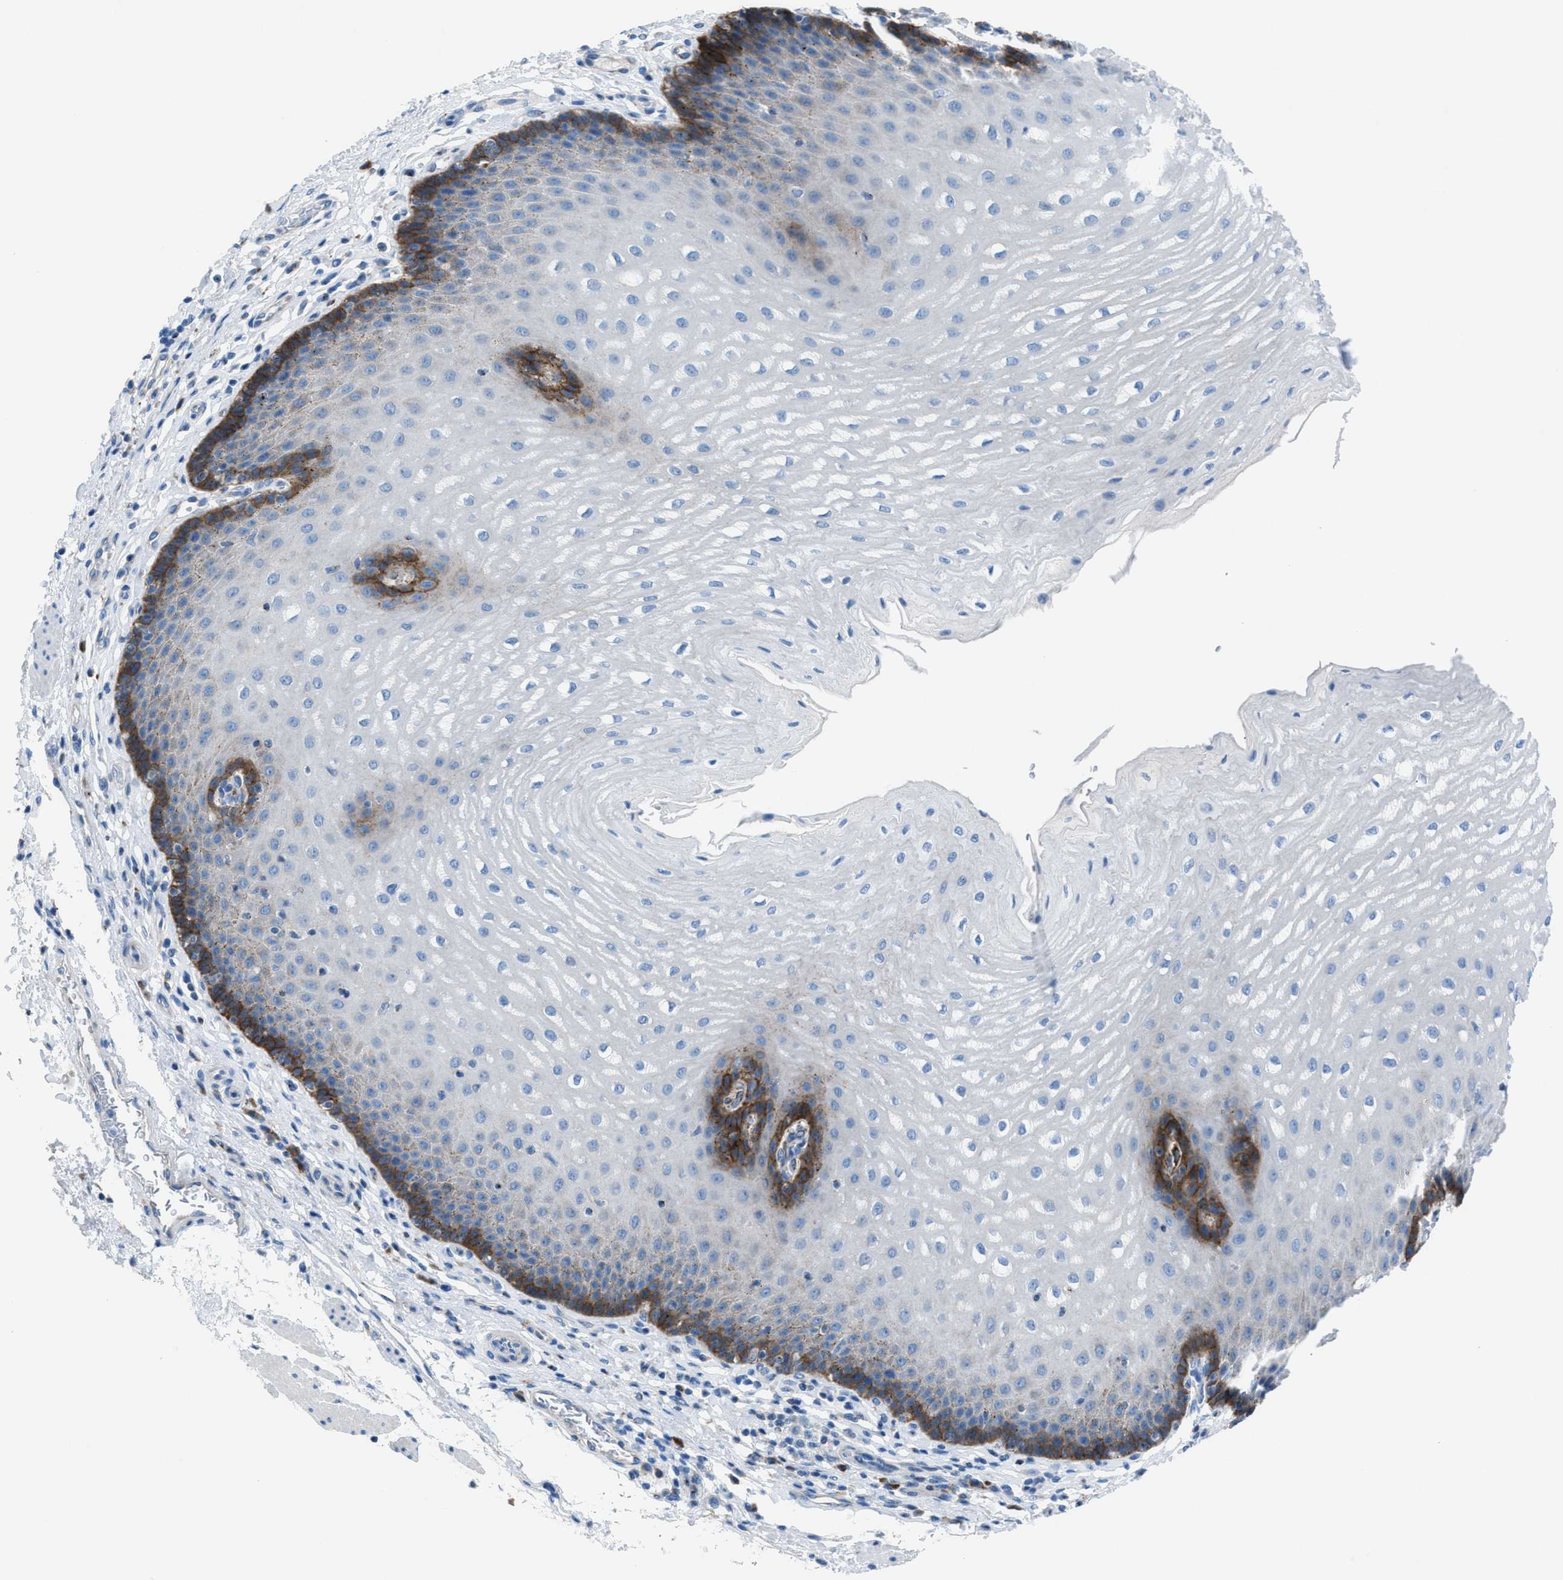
{"staining": {"intensity": "moderate", "quantity": "<25%", "location": "cytoplasmic/membranous"}, "tissue": "esophagus", "cell_type": "Squamous epithelial cells", "image_type": "normal", "snomed": [{"axis": "morphology", "description": "Normal tissue, NOS"}, {"axis": "topography", "description": "Esophagus"}], "caption": "This micrograph displays immunohistochemistry (IHC) staining of benign esophagus, with low moderate cytoplasmic/membranous positivity in about <25% of squamous epithelial cells.", "gene": "CD1B", "patient": {"sex": "male", "age": 54}}